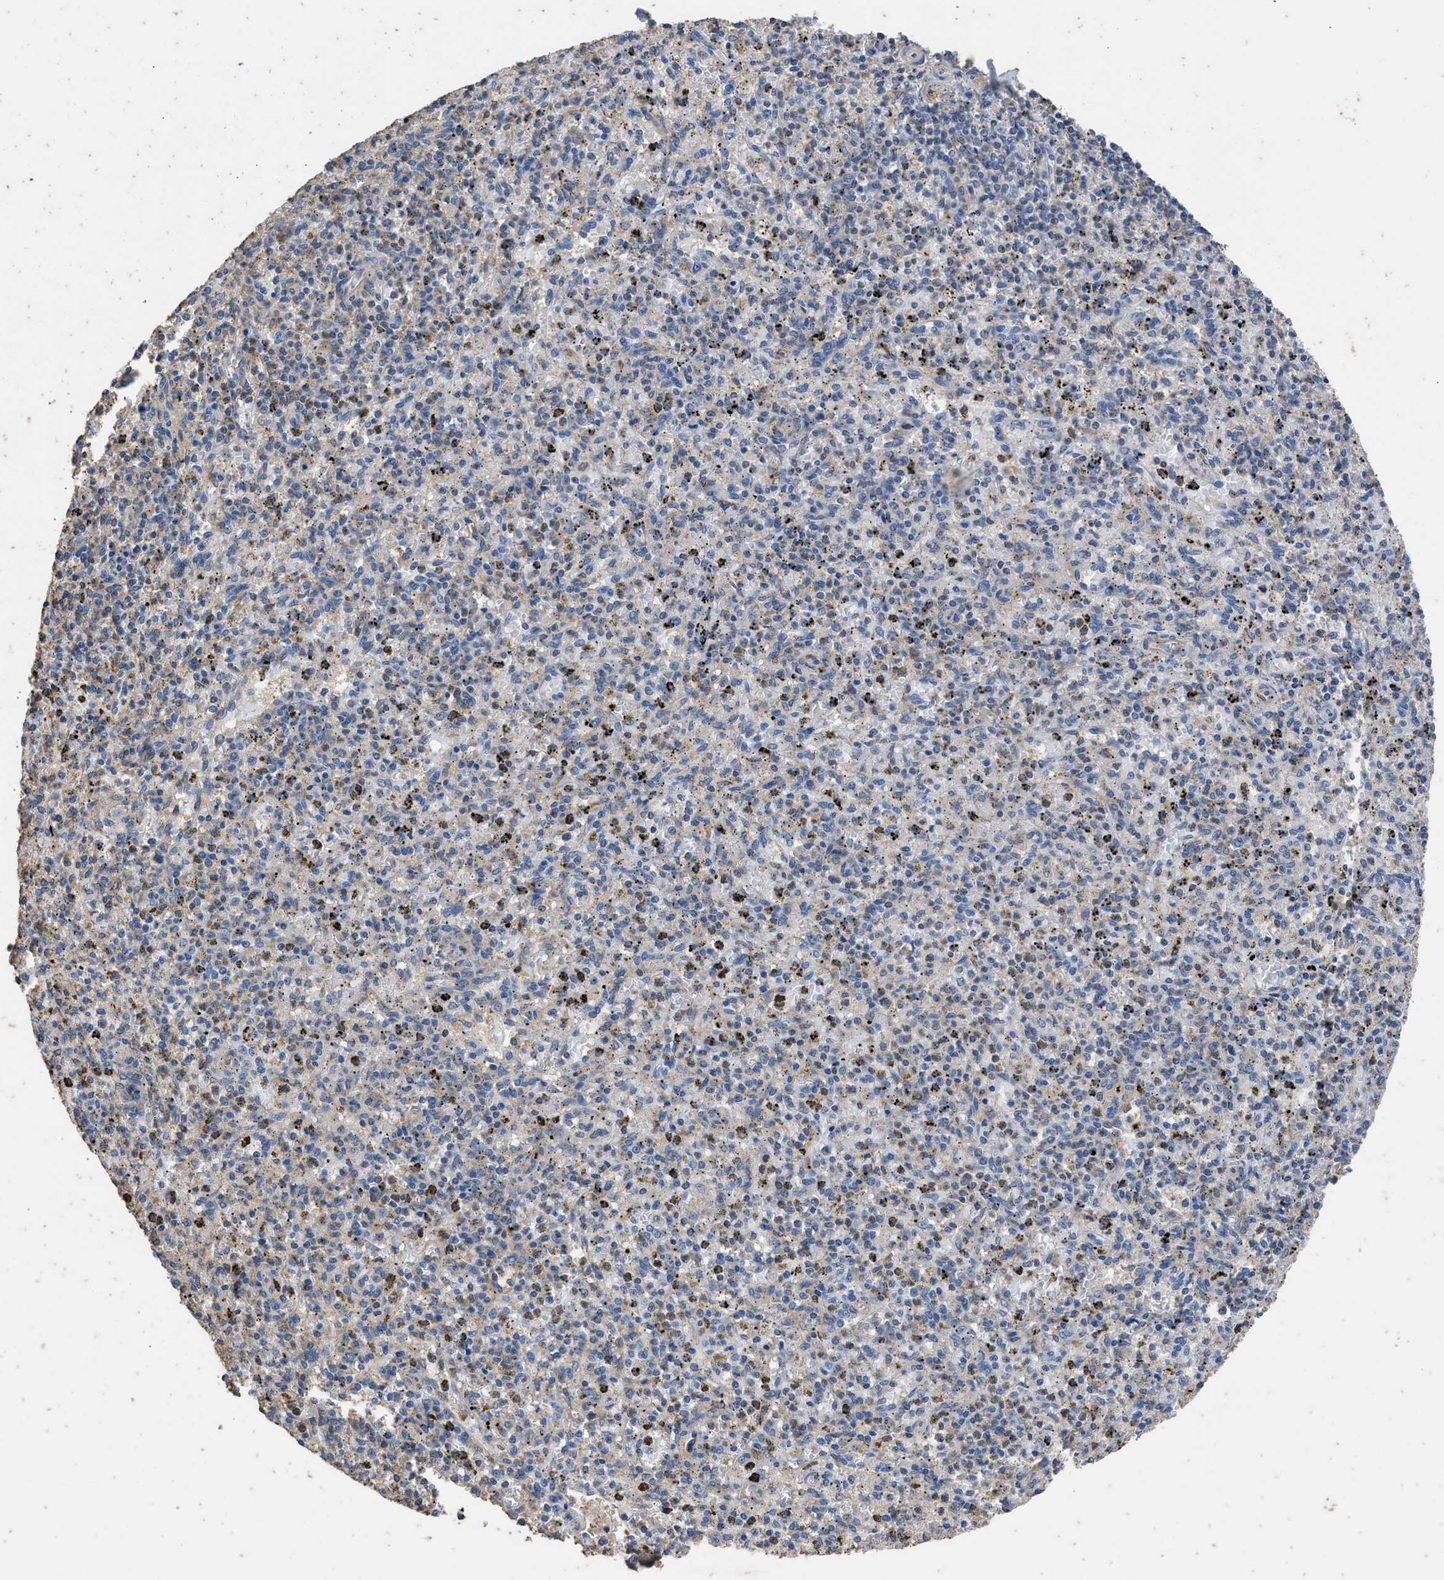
{"staining": {"intensity": "weak", "quantity": "<25%", "location": "cytoplasmic/membranous"}, "tissue": "spleen", "cell_type": "Cells in red pulp", "image_type": "normal", "snomed": [{"axis": "morphology", "description": "Normal tissue, NOS"}, {"axis": "topography", "description": "Spleen"}], "caption": "Cells in red pulp show no significant positivity in normal spleen. (Brightfield microscopy of DAB (3,3'-diaminobenzidine) immunohistochemistry at high magnification).", "gene": "ITSN1", "patient": {"sex": "male", "age": 72}}